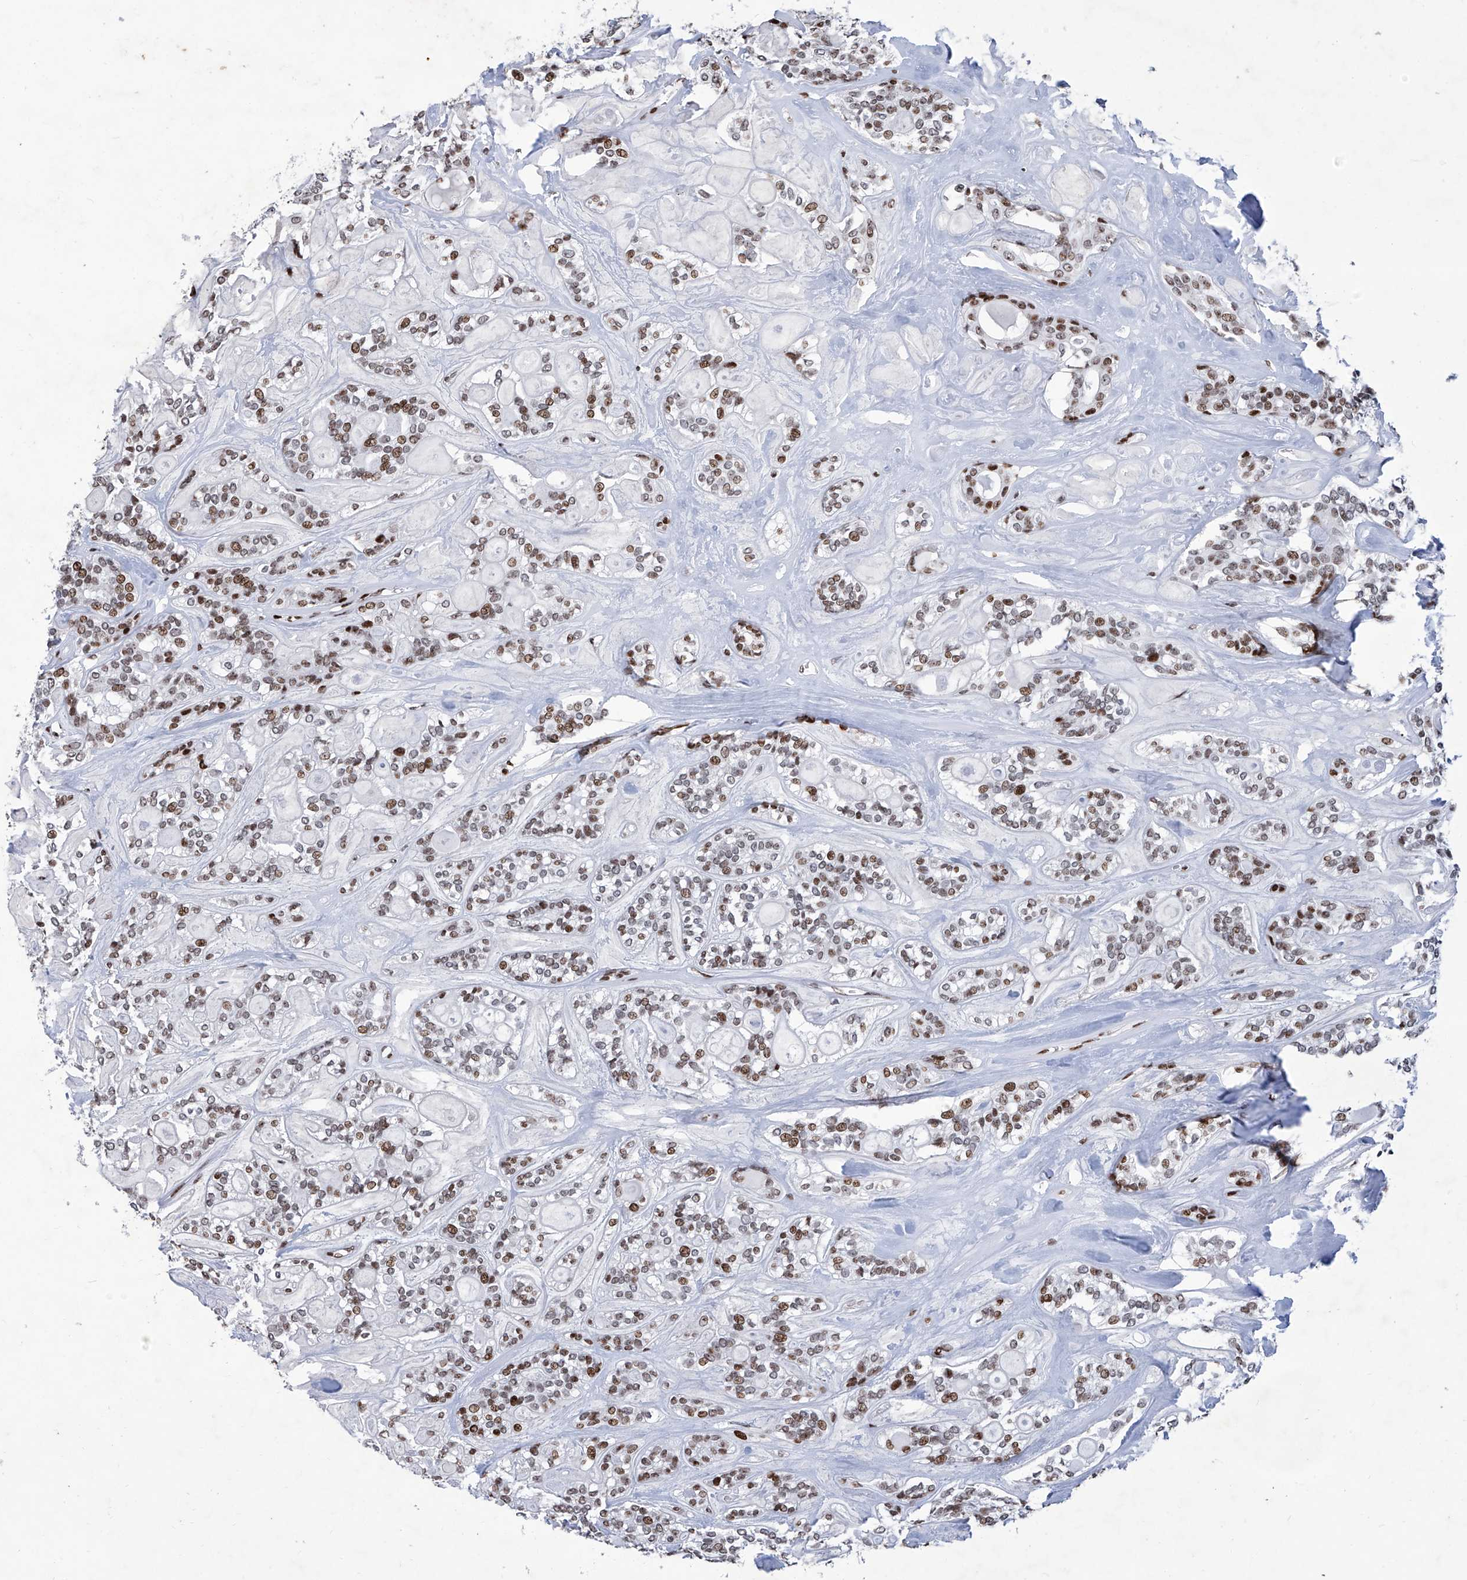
{"staining": {"intensity": "moderate", "quantity": ">75%", "location": "nuclear"}, "tissue": "head and neck cancer", "cell_type": "Tumor cells", "image_type": "cancer", "snomed": [{"axis": "morphology", "description": "Adenocarcinoma, NOS"}, {"axis": "topography", "description": "Head-Neck"}], "caption": "Protein staining displays moderate nuclear staining in about >75% of tumor cells in adenocarcinoma (head and neck).", "gene": "HEY2", "patient": {"sex": "male", "age": 66}}